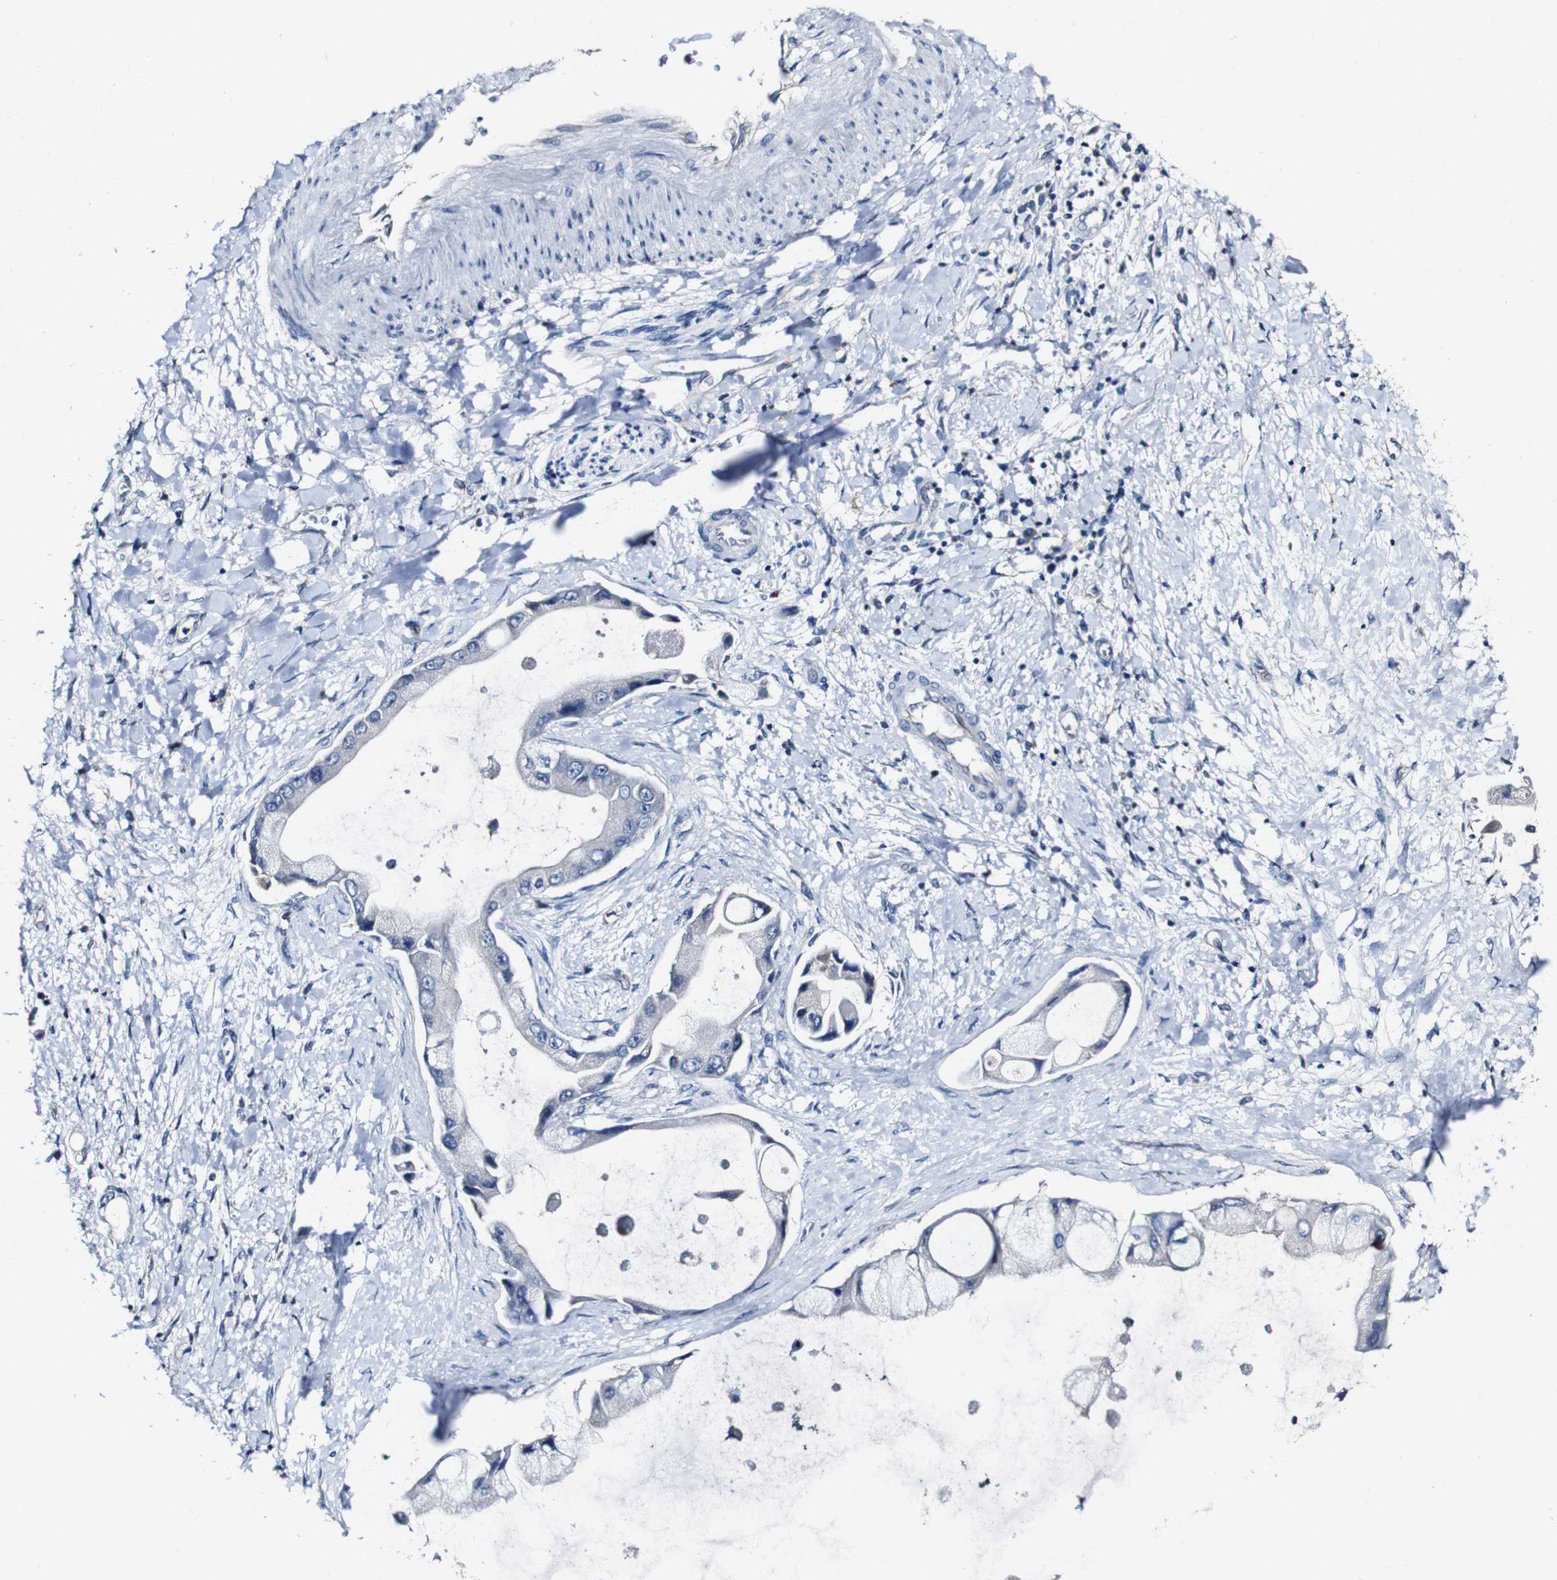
{"staining": {"intensity": "negative", "quantity": "none", "location": "none"}, "tissue": "liver cancer", "cell_type": "Tumor cells", "image_type": "cancer", "snomed": [{"axis": "morphology", "description": "Cholangiocarcinoma"}, {"axis": "topography", "description": "Liver"}], "caption": "High magnification brightfield microscopy of cholangiocarcinoma (liver) stained with DAB (3,3'-diaminobenzidine) (brown) and counterstained with hematoxylin (blue): tumor cells show no significant expression.", "gene": "GRAMD1A", "patient": {"sex": "male", "age": 50}}